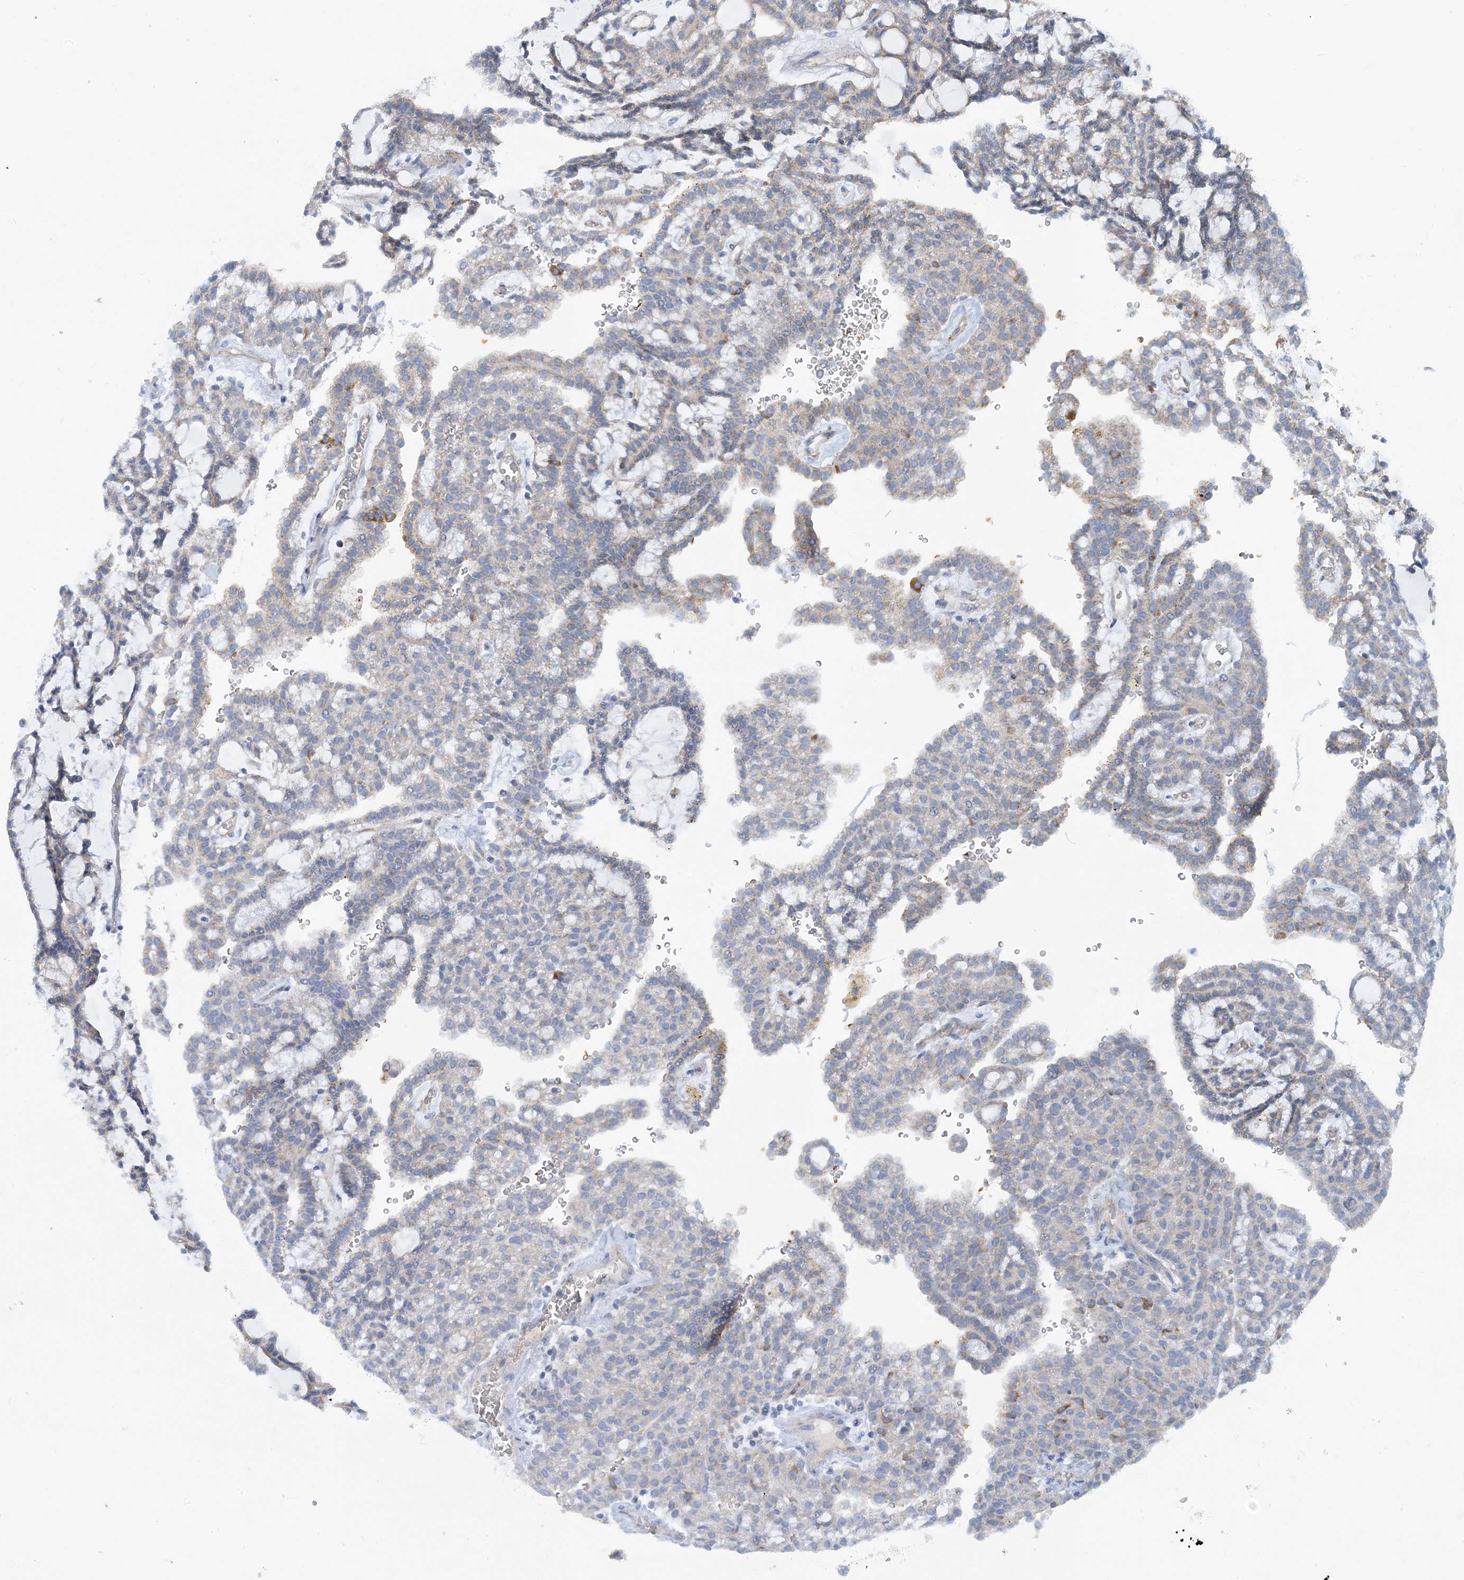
{"staining": {"intensity": "weak", "quantity": "25%-75%", "location": "cytoplasmic/membranous"}, "tissue": "renal cancer", "cell_type": "Tumor cells", "image_type": "cancer", "snomed": [{"axis": "morphology", "description": "Adenocarcinoma, NOS"}, {"axis": "topography", "description": "Kidney"}], "caption": "Renal cancer (adenocarcinoma) was stained to show a protein in brown. There is low levels of weak cytoplasmic/membranous staining in approximately 25%-75% of tumor cells. The protein is shown in brown color, while the nuclei are stained blue.", "gene": "PHOSPHO2", "patient": {"sex": "male", "age": 63}}